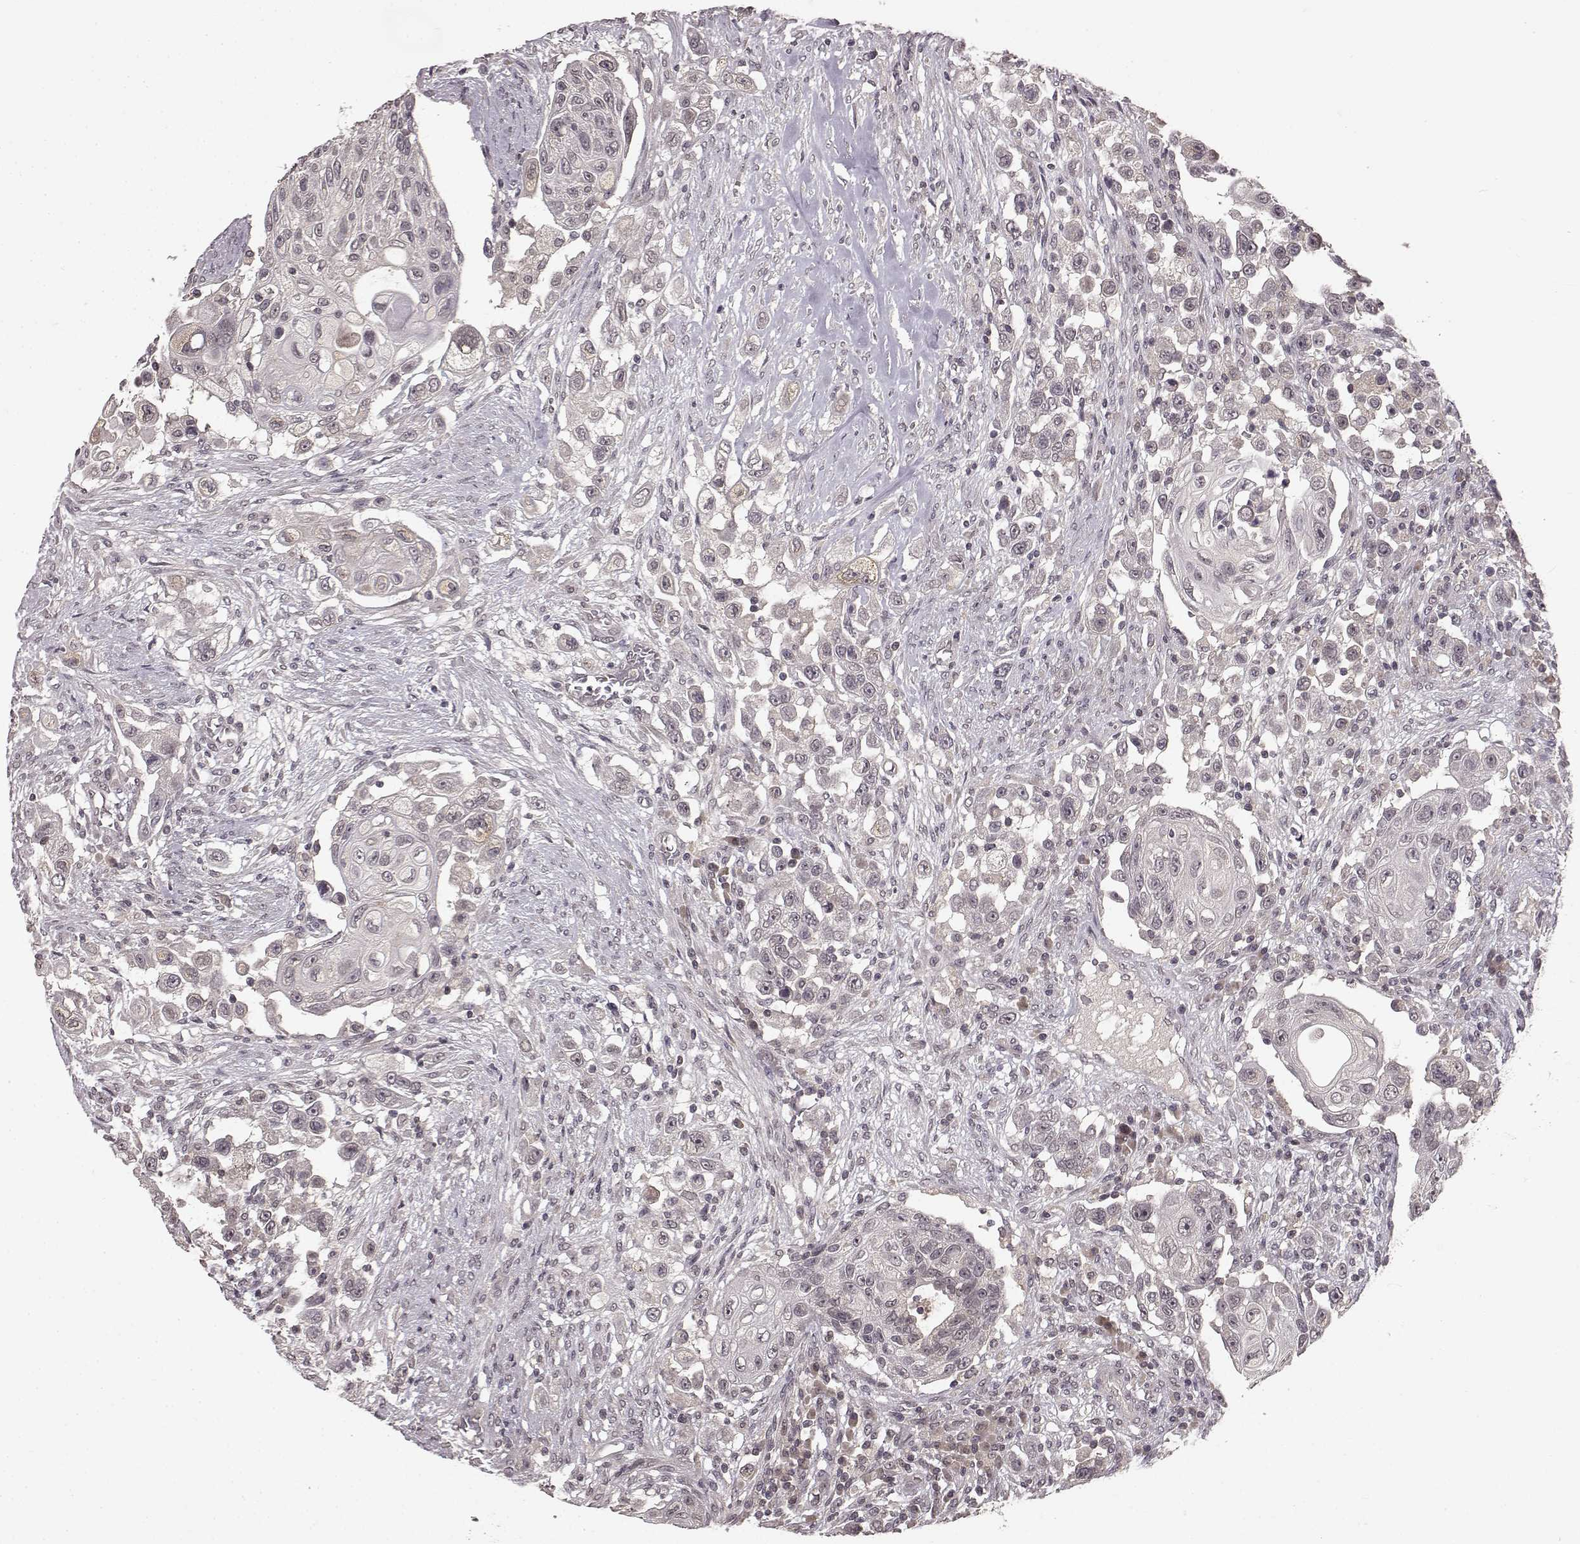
{"staining": {"intensity": "negative", "quantity": "none", "location": "none"}, "tissue": "urothelial cancer", "cell_type": "Tumor cells", "image_type": "cancer", "snomed": [{"axis": "morphology", "description": "Urothelial carcinoma, High grade"}, {"axis": "topography", "description": "Urinary bladder"}], "caption": "DAB immunohistochemical staining of high-grade urothelial carcinoma shows no significant expression in tumor cells.", "gene": "NTRK2", "patient": {"sex": "female", "age": 56}}